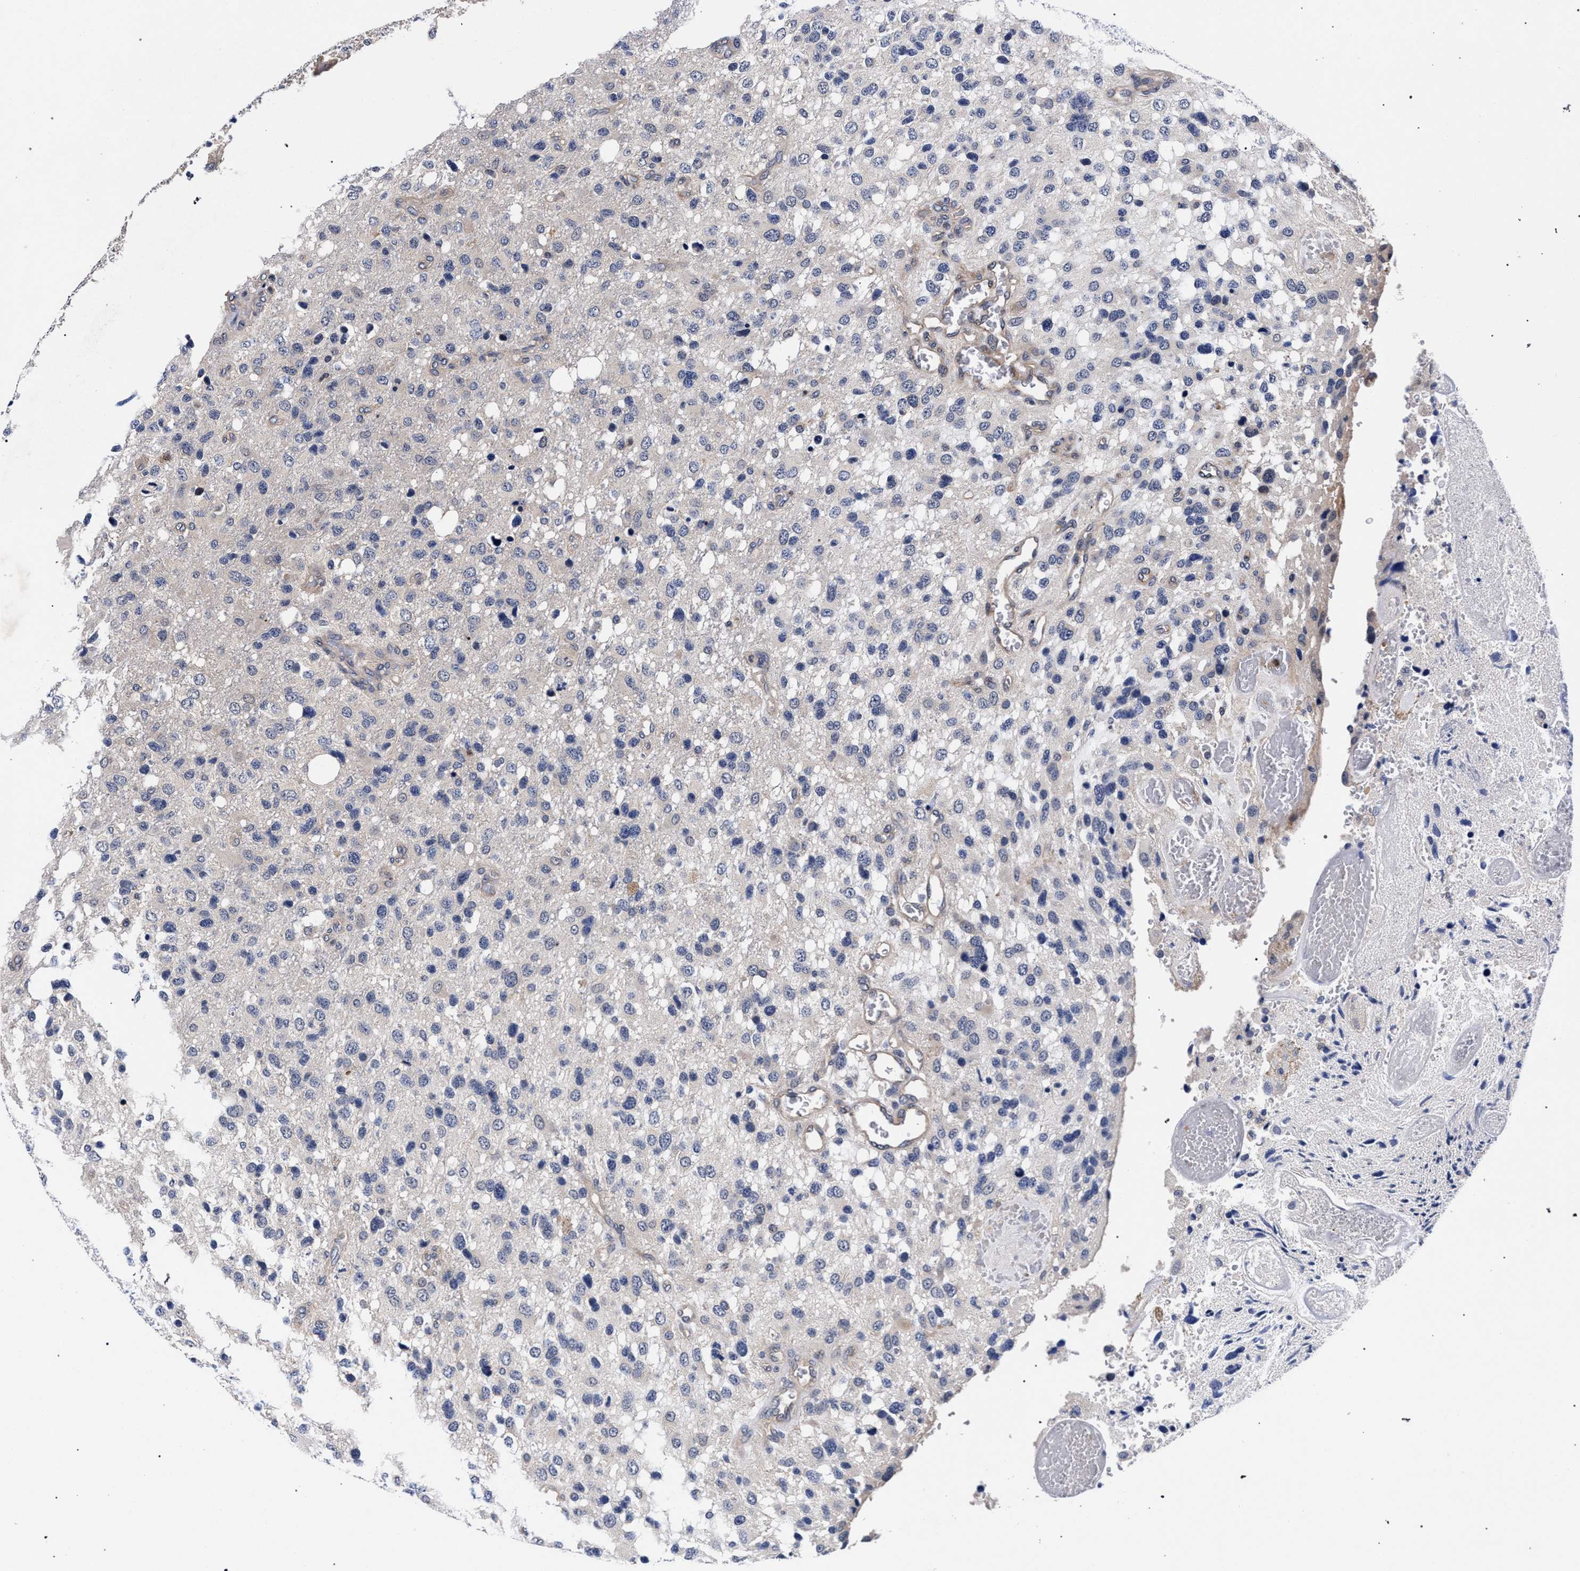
{"staining": {"intensity": "negative", "quantity": "none", "location": "none"}, "tissue": "glioma", "cell_type": "Tumor cells", "image_type": "cancer", "snomed": [{"axis": "morphology", "description": "Glioma, malignant, High grade"}, {"axis": "topography", "description": "Brain"}], "caption": "High magnification brightfield microscopy of glioma stained with DAB (brown) and counterstained with hematoxylin (blue): tumor cells show no significant expression.", "gene": "RBM33", "patient": {"sex": "female", "age": 58}}